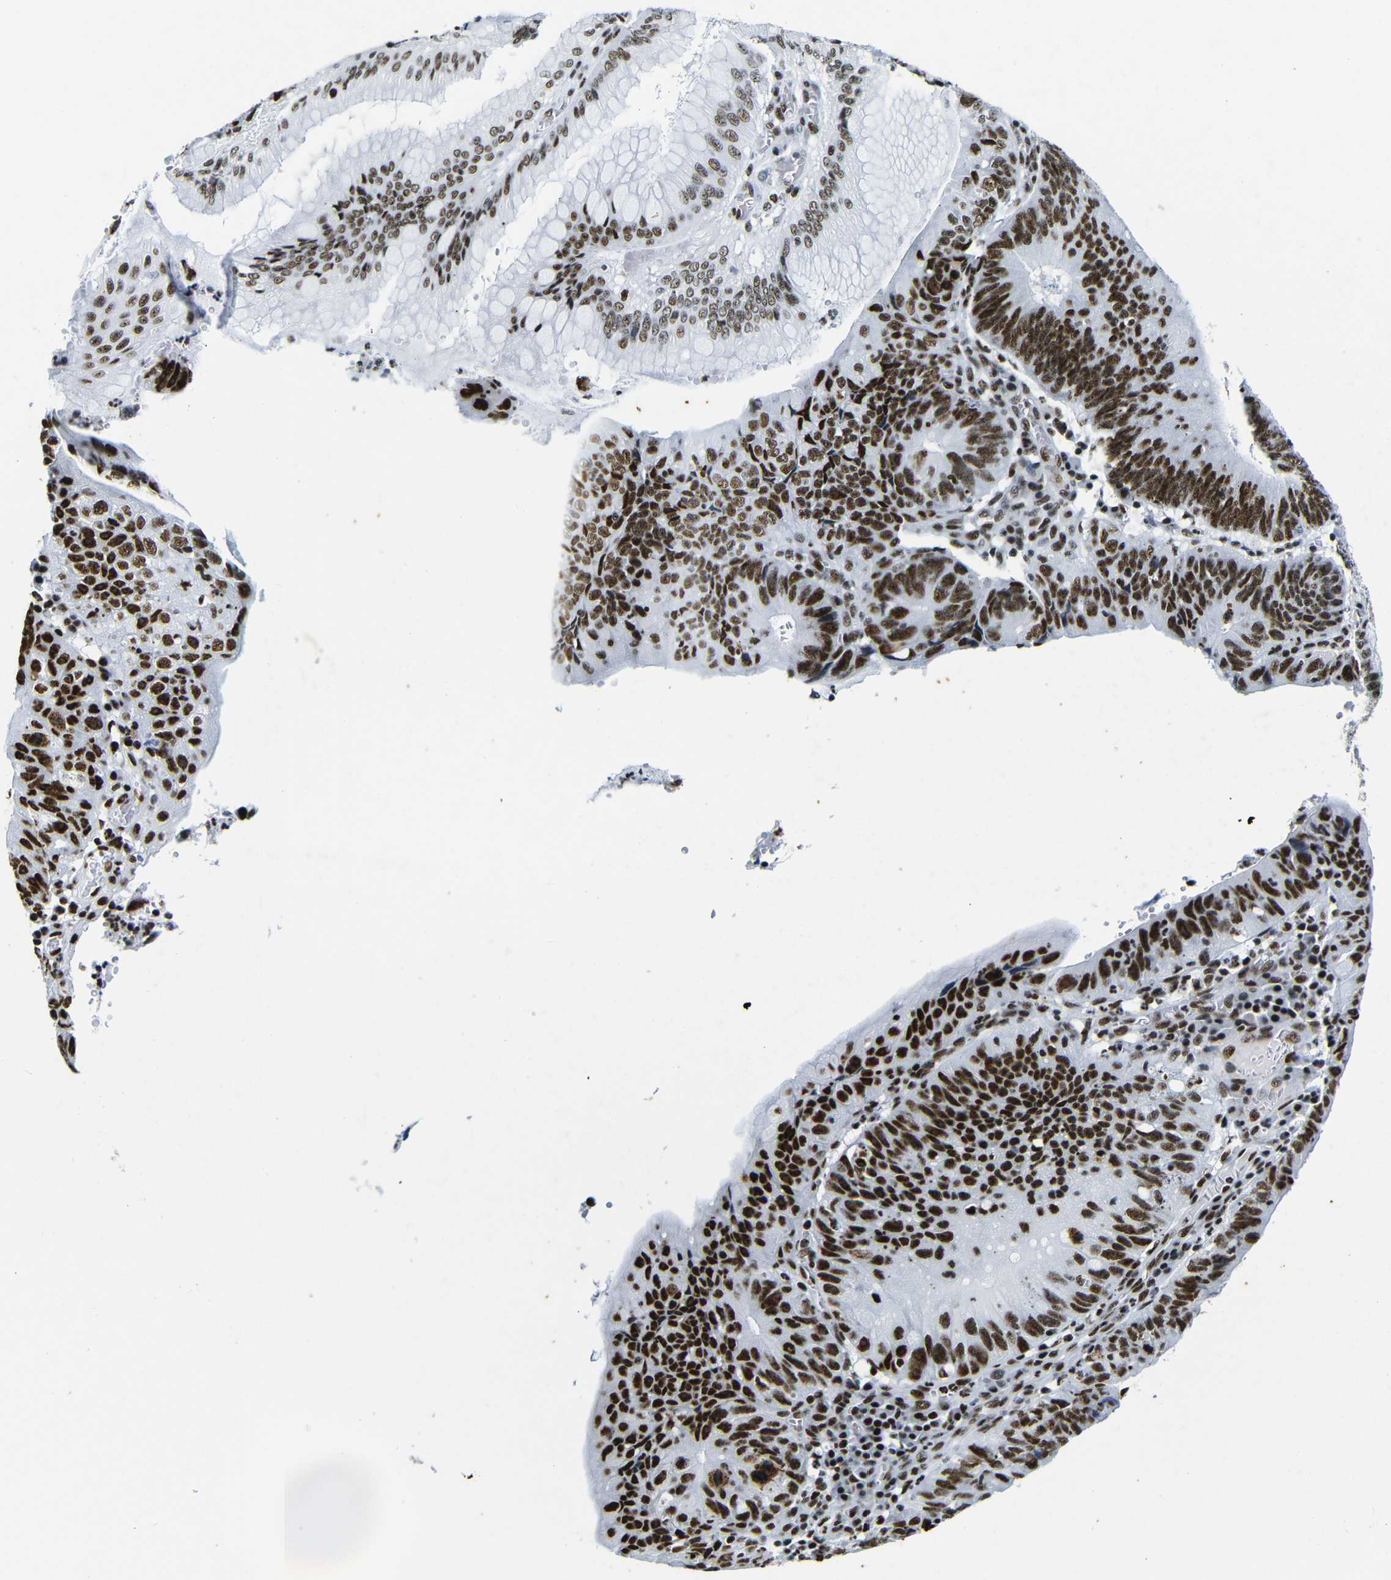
{"staining": {"intensity": "strong", "quantity": ">75%", "location": "nuclear"}, "tissue": "stomach cancer", "cell_type": "Tumor cells", "image_type": "cancer", "snomed": [{"axis": "morphology", "description": "Adenocarcinoma, NOS"}, {"axis": "topography", "description": "Stomach"}], "caption": "This image shows adenocarcinoma (stomach) stained with immunohistochemistry to label a protein in brown. The nuclear of tumor cells show strong positivity for the protein. Nuclei are counter-stained blue.", "gene": "SRSF1", "patient": {"sex": "male", "age": 59}}